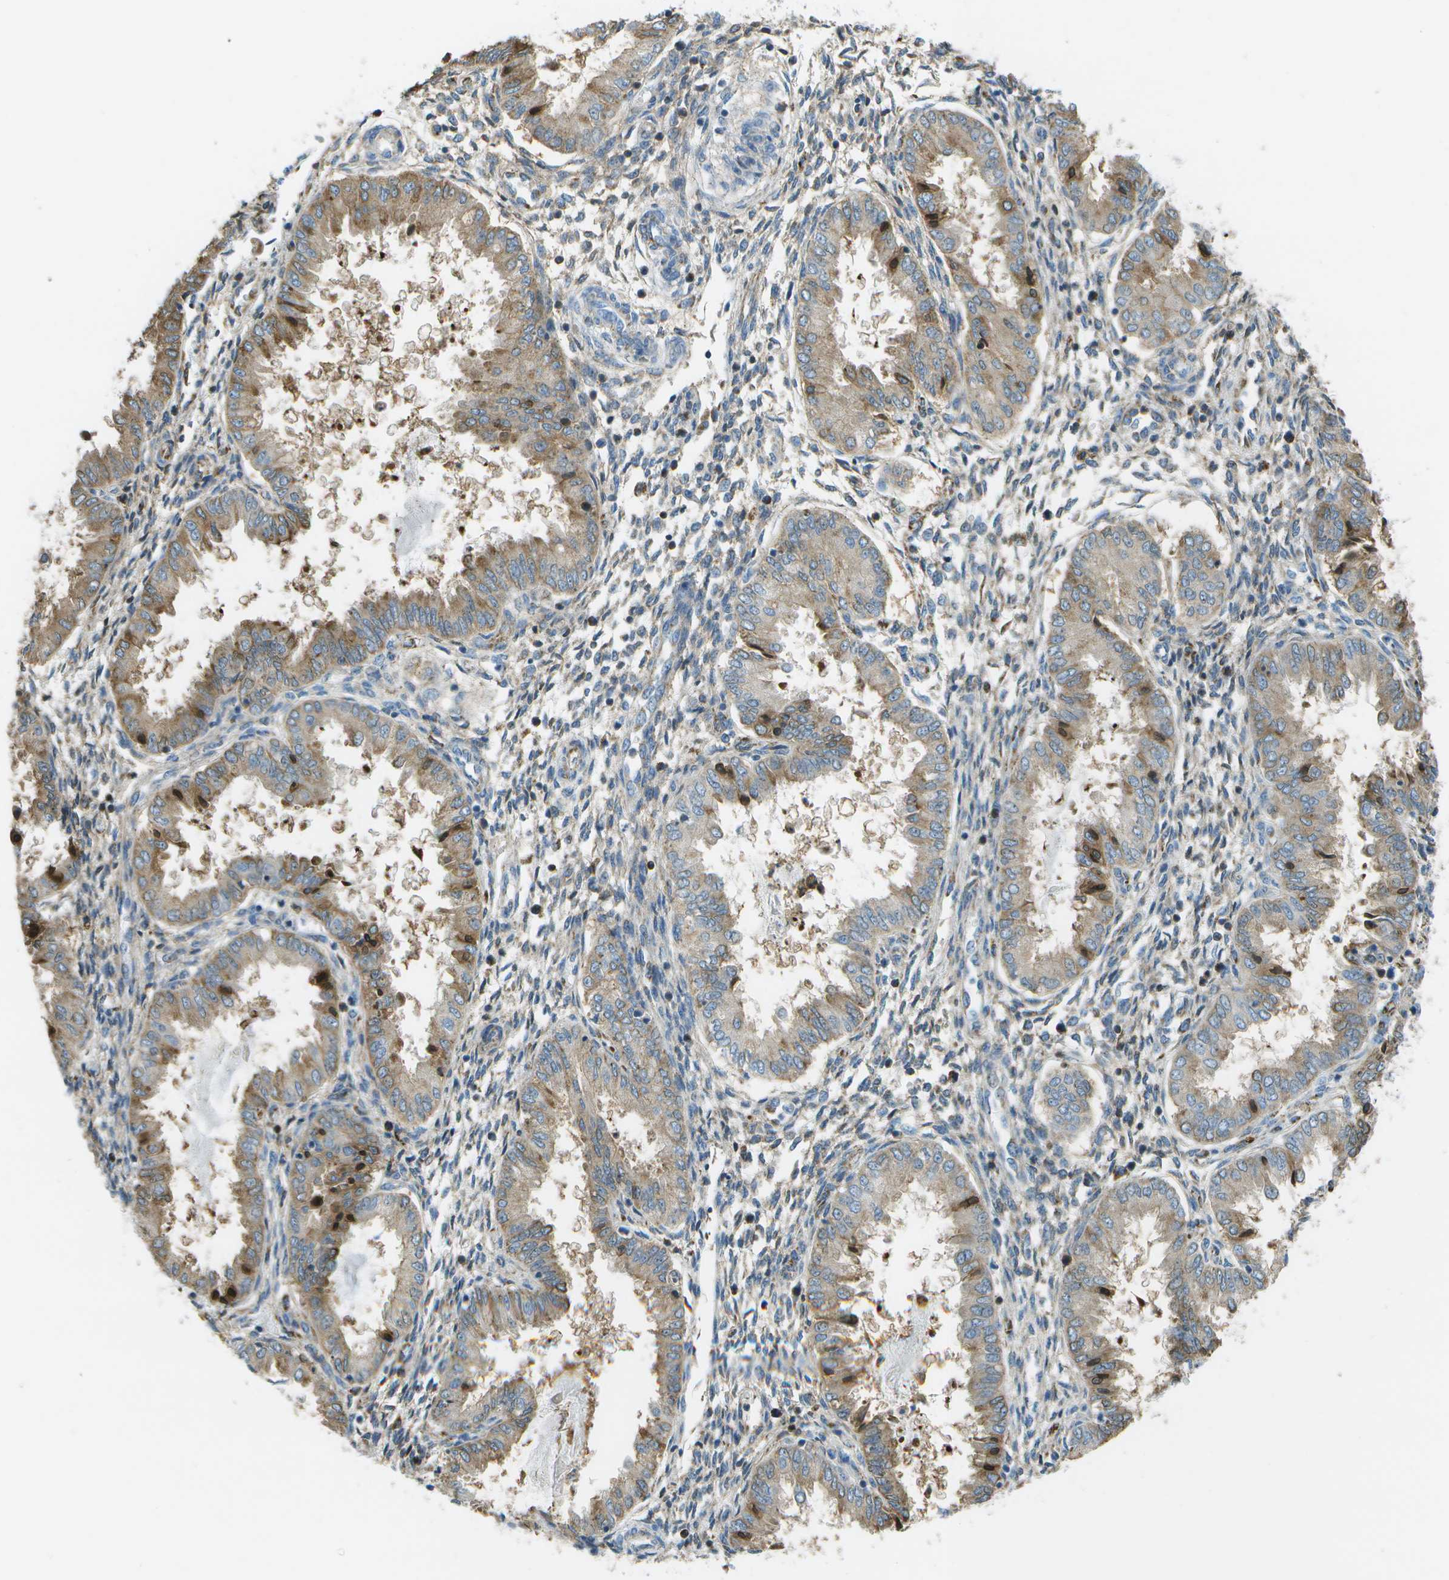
{"staining": {"intensity": "negative", "quantity": "none", "location": "none"}, "tissue": "endometrium", "cell_type": "Cells in endometrial stroma", "image_type": "normal", "snomed": [{"axis": "morphology", "description": "Normal tissue, NOS"}, {"axis": "topography", "description": "Endometrium"}], "caption": "This is a histopathology image of IHC staining of unremarkable endometrium, which shows no staining in cells in endometrial stroma. Nuclei are stained in blue.", "gene": "LRRC66", "patient": {"sex": "female", "age": 33}}